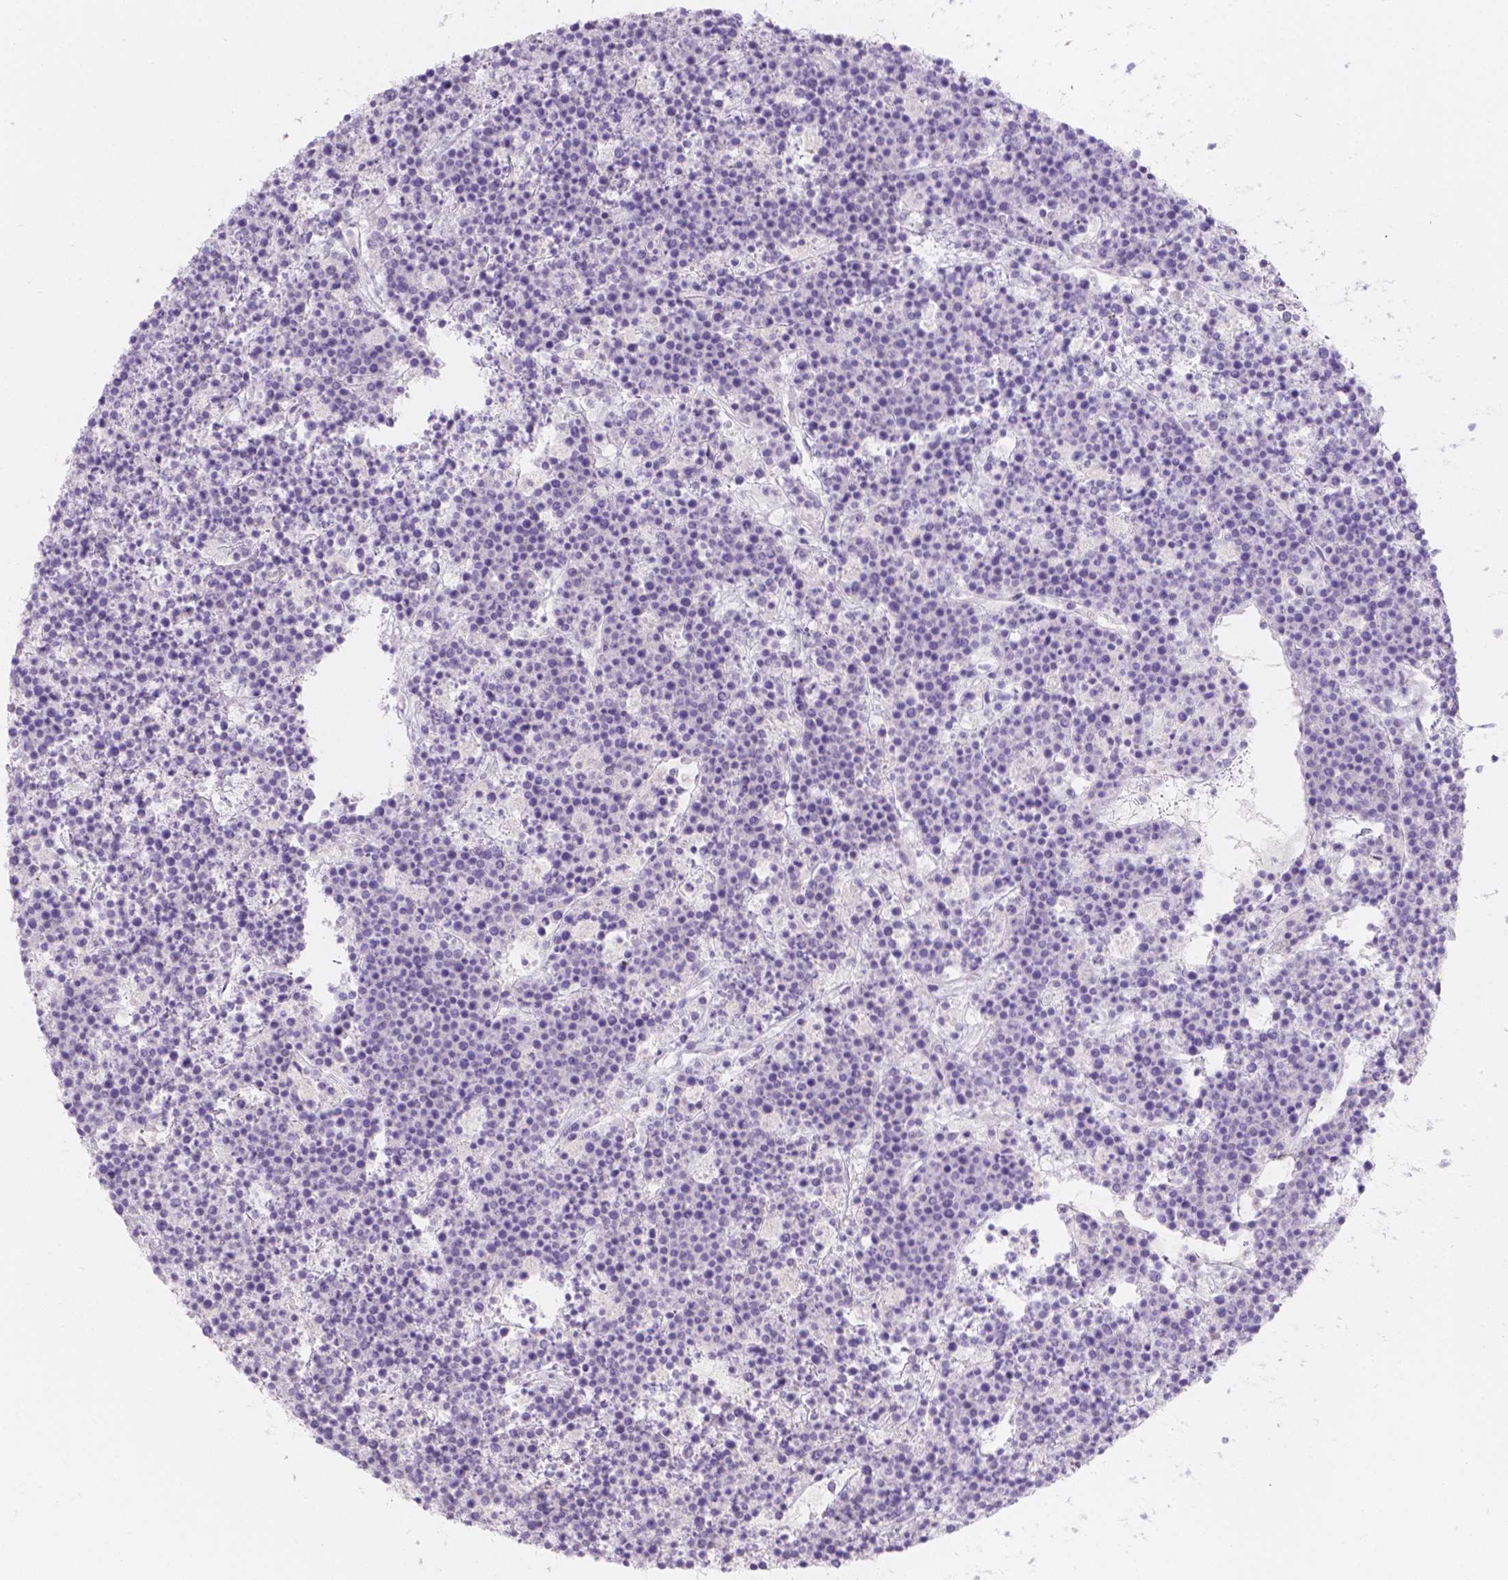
{"staining": {"intensity": "negative", "quantity": "none", "location": "none"}, "tissue": "lymphoma", "cell_type": "Tumor cells", "image_type": "cancer", "snomed": [{"axis": "morphology", "description": "Malignant lymphoma, non-Hodgkin's type, High grade"}, {"axis": "topography", "description": "Ovary"}], "caption": "An IHC histopathology image of high-grade malignant lymphoma, non-Hodgkin's type is shown. There is no staining in tumor cells of high-grade malignant lymphoma, non-Hodgkin's type.", "gene": "HTN3", "patient": {"sex": "female", "age": 56}}